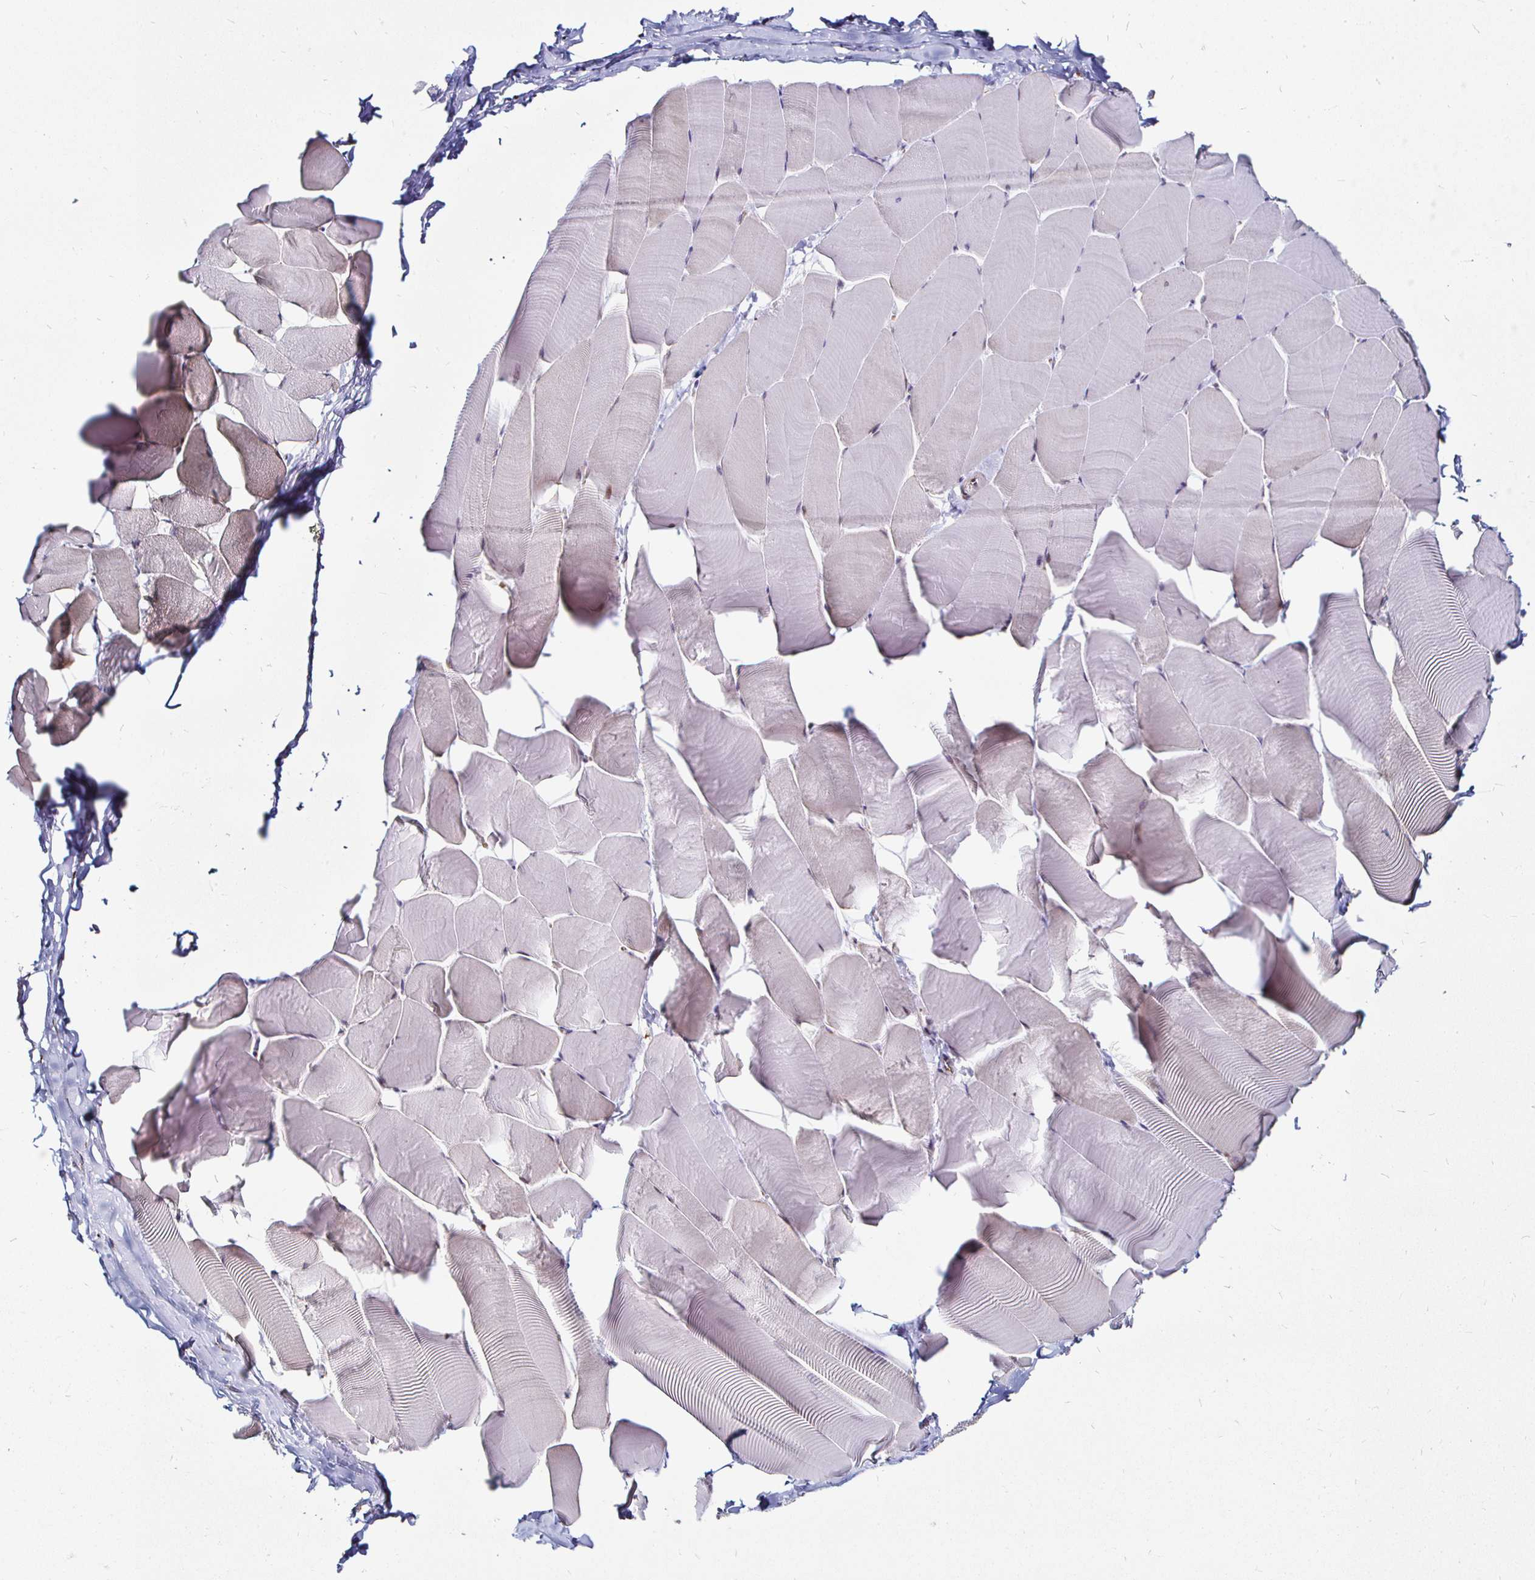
{"staining": {"intensity": "negative", "quantity": "none", "location": "none"}, "tissue": "skeletal muscle", "cell_type": "Myocytes", "image_type": "normal", "snomed": [{"axis": "morphology", "description": "Normal tissue, NOS"}, {"axis": "topography", "description": "Skeletal muscle"}], "caption": "Immunohistochemistry (IHC) of unremarkable skeletal muscle exhibits no expression in myocytes. (DAB (3,3'-diaminobenzidine) immunohistochemistry visualized using brightfield microscopy, high magnification).", "gene": "ATG3", "patient": {"sex": "male", "age": 25}}